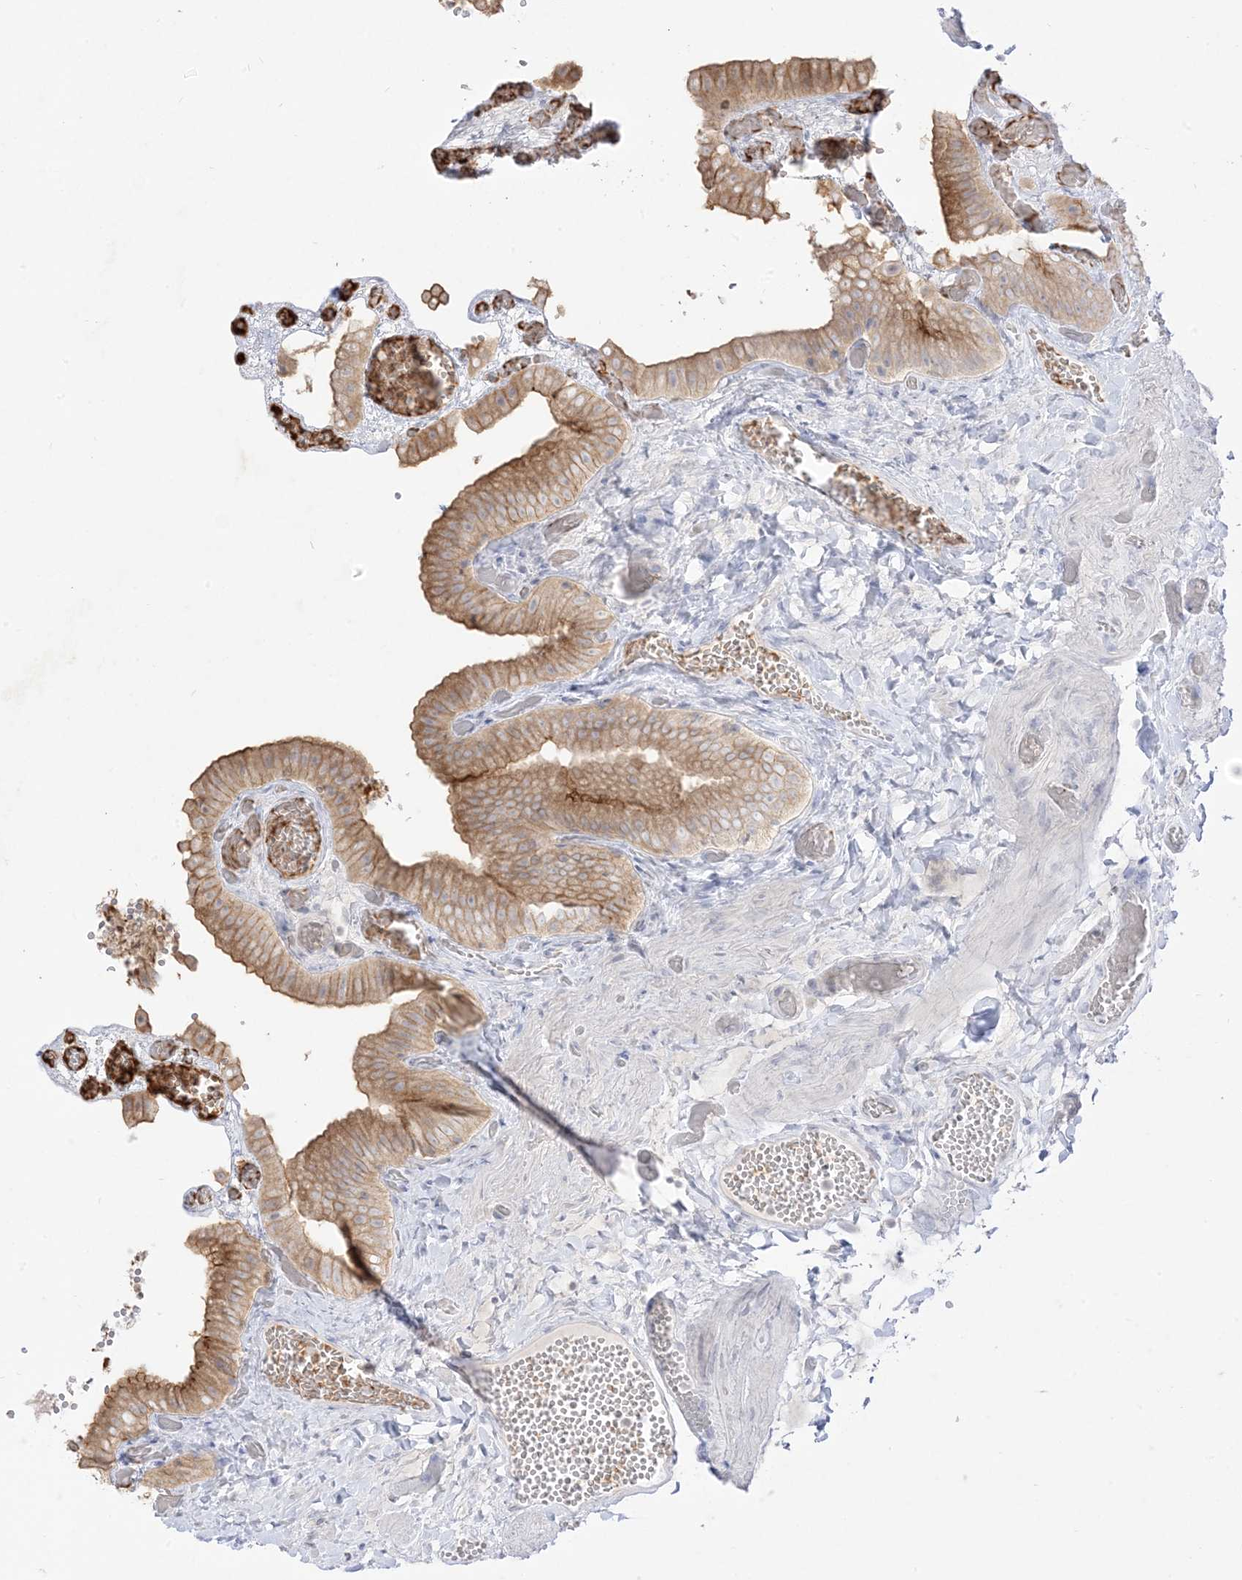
{"staining": {"intensity": "moderate", "quantity": "25%-75%", "location": "cytoplasmic/membranous"}, "tissue": "gallbladder", "cell_type": "Glandular cells", "image_type": "normal", "snomed": [{"axis": "morphology", "description": "Normal tissue, NOS"}, {"axis": "topography", "description": "Gallbladder"}], "caption": "Immunohistochemistry (IHC) staining of unremarkable gallbladder, which exhibits medium levels of moderate cytoplasmic/membranous positivity in approximately 25%-75% of glandular cells indicating moderate cytoplasmic/membranous protein positivity. The staining was performed using DAB (3,3'-diaminobenzidine) (brown) for protein detection and nuclei were counterstained in hematoxylin (blue).", "gene": "LOXL3", "patient": {"sex": "female", "age": 64}}